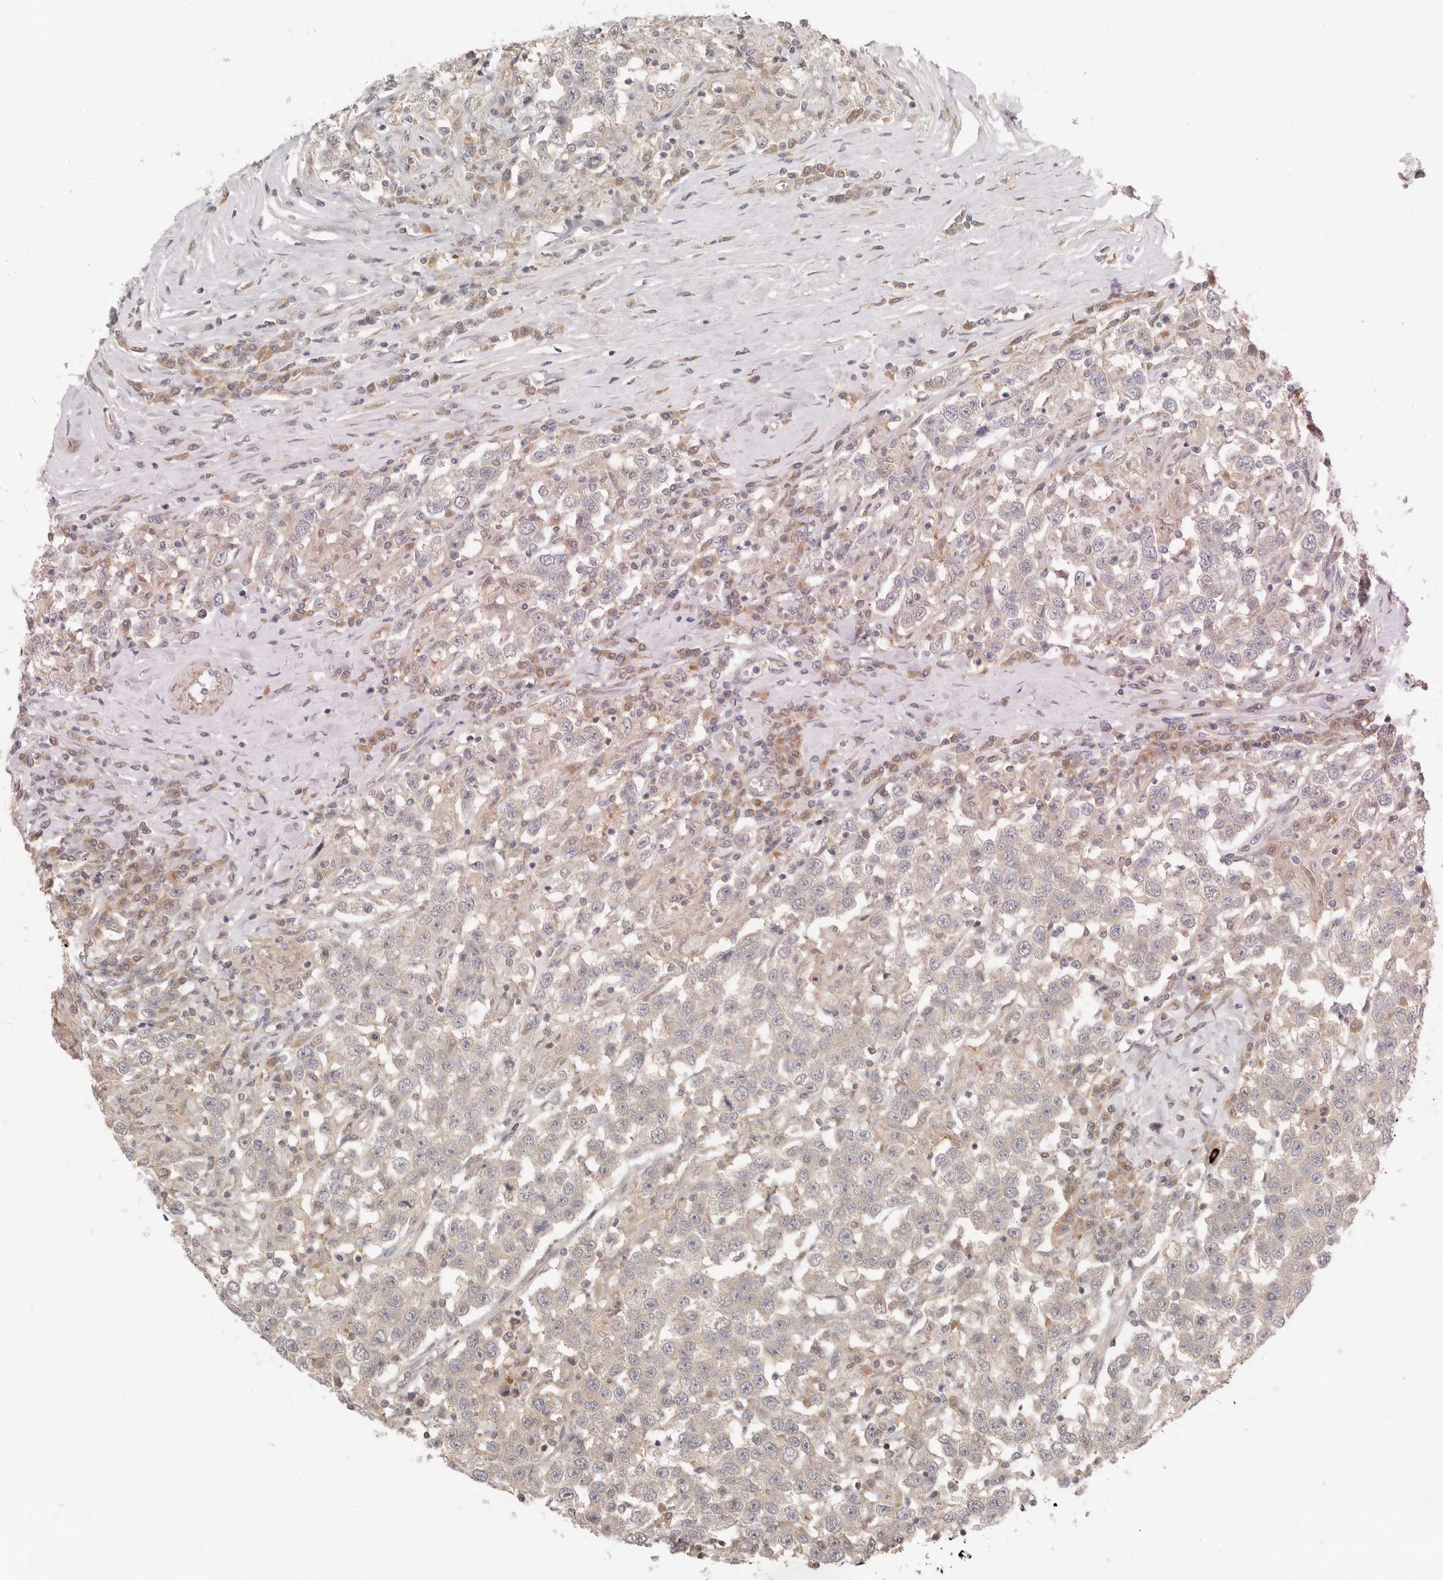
{"staining": {"intensity": "negative", "quantity": "none", "location": "none"}, "tissue": "testis cancer", "cell_type": "Tumor cells", "image_type": "cancer", "snomed": [{"axis": "morphology", "description": "Seminoma, NOS"}, {"axis": "topography", "description": "Testis"}], "caption": "The micrograph exhibits no significant expression in tumor cells of testis cancer (seminoma). (Brightfield microscopy of DAB immunohistochemistry at high magnification).", "gene": "AHDC1", "patient": {"sex": "male", "age": 41}}